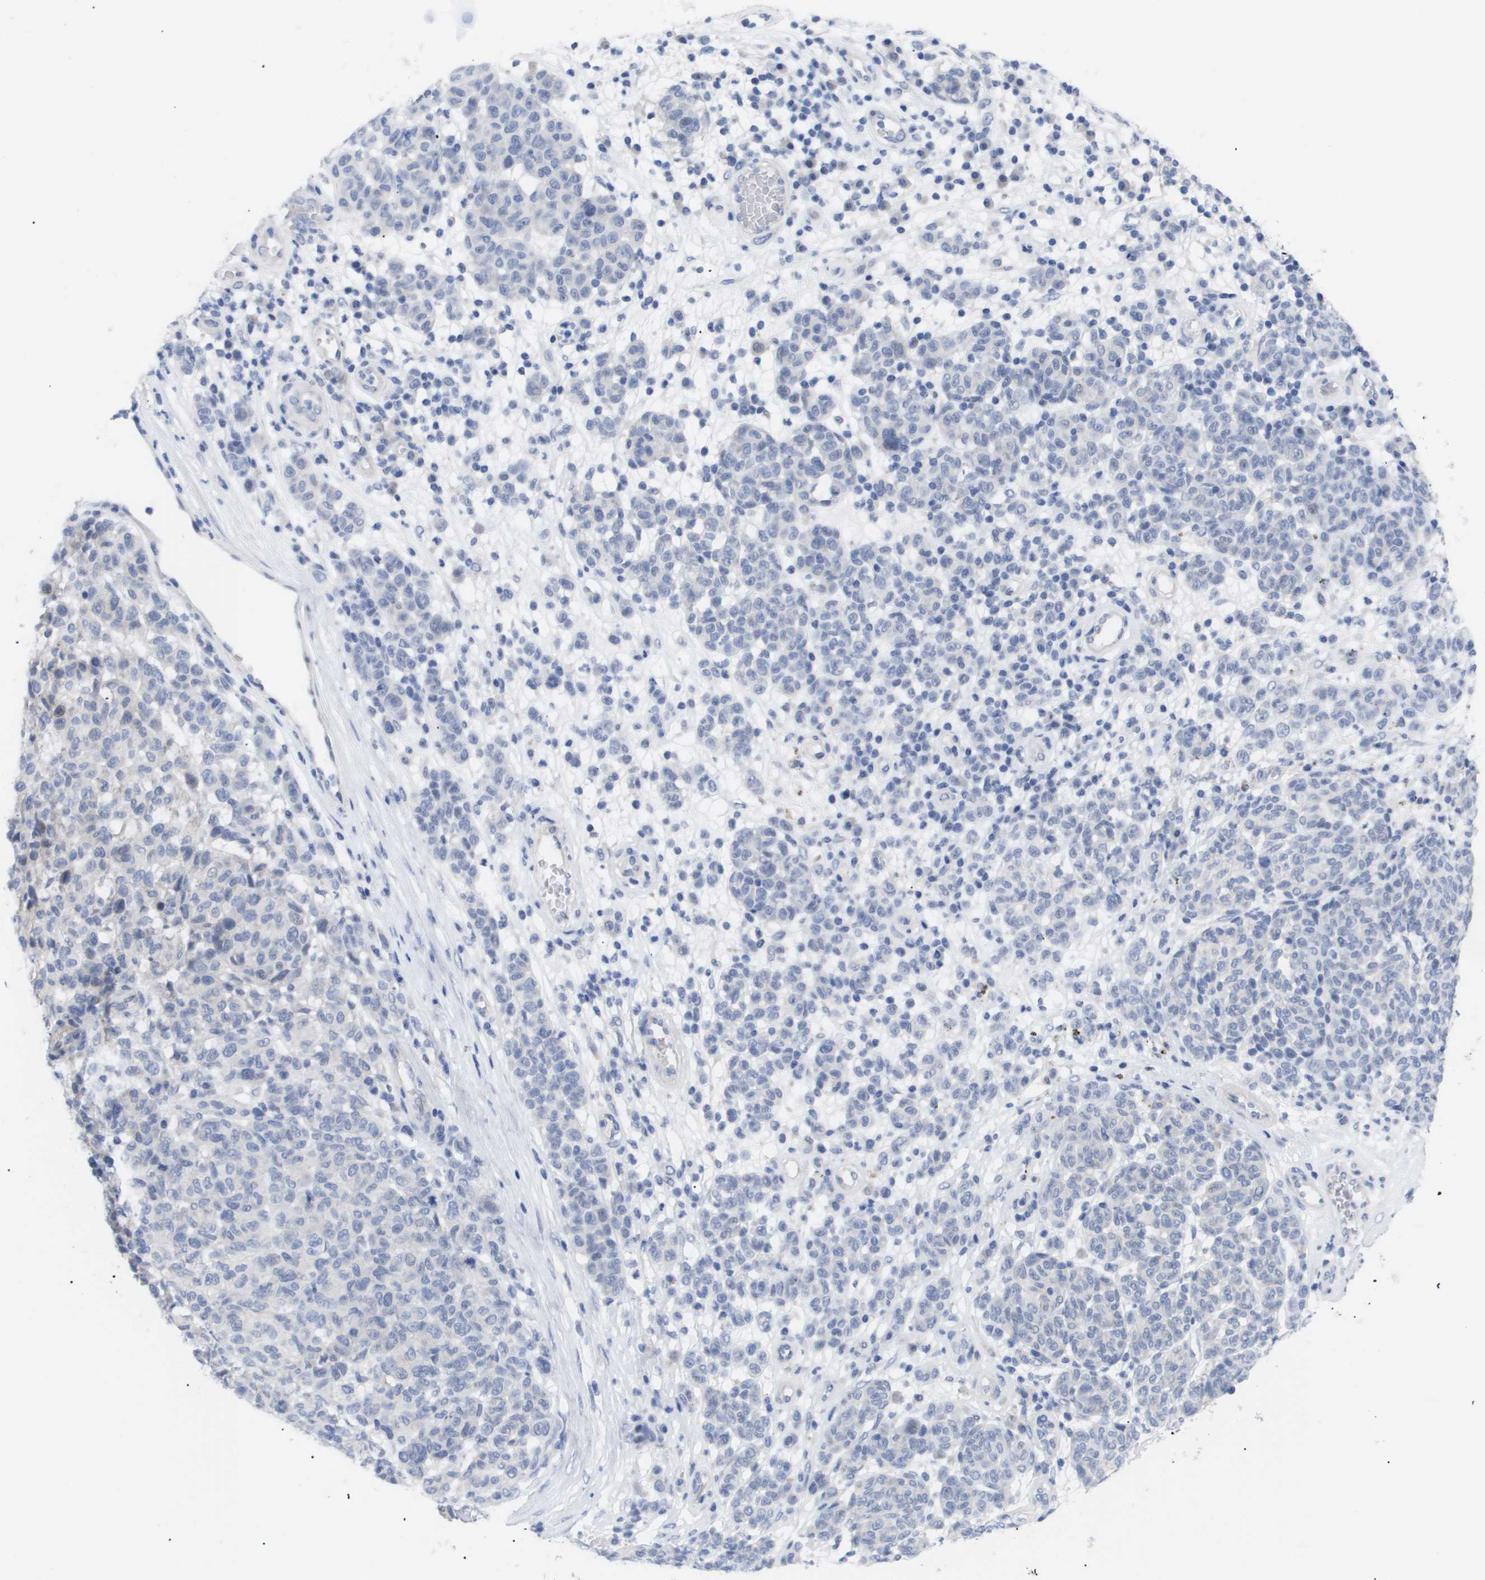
{"staining": {"intensity": "negative", "quantity": "none", "location": "none"}, "tissue": "melanoma", "cell_type": "Tumor cells", "image_type": "cancer", "snomed": [{"axis": "morphology", "description": "Malignant melanoma, NOS"}, {"axis": "topography", "description": "Skin"}], "caption": "Immunohistochemical staining of human melanoma exhibits no significant staining in tumor cells.", "gene": "CAV3", "patient": {"sex": "male", "age": 59}}